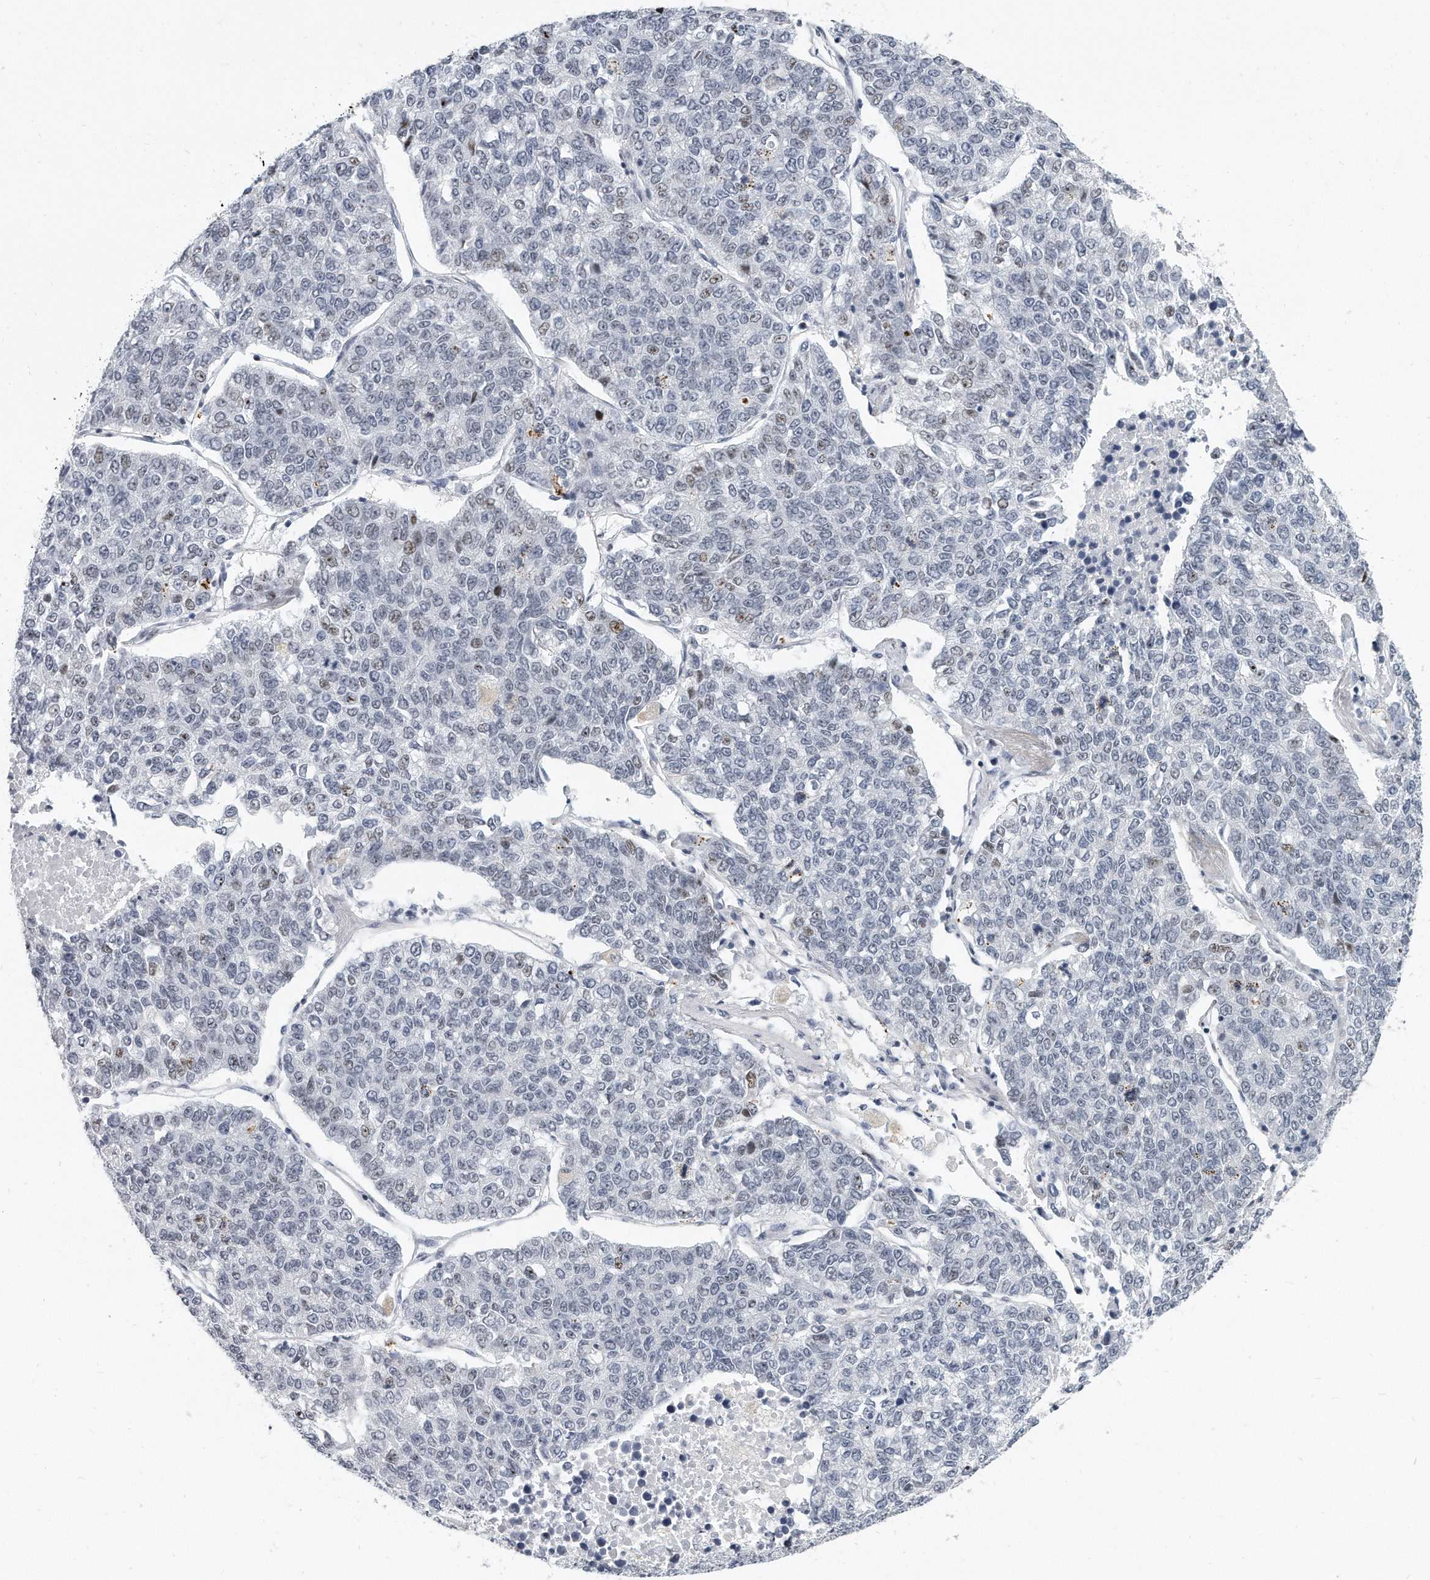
{"staining": {"intensity": "weak", "quantity": "<25%", "location": "nuclear"}, "tissue": "lung cancer", "cell_type": "Tumor cells", "image_type": "cancer", "snomed": [{"axis": "morphology", "description": "Adenocarcinoma, NOS"}, {"axis": "topography", "description": "Lung"}], "caption": "This is a histopathology image of IHC staining of lung cancer (adenocarcinoma), which shows no staining in tumor cells. (IHC, brightfield microscopy, high magnification).", "gene": "TFCP2L1", "patient": {"sex": "male", "age": 49}}